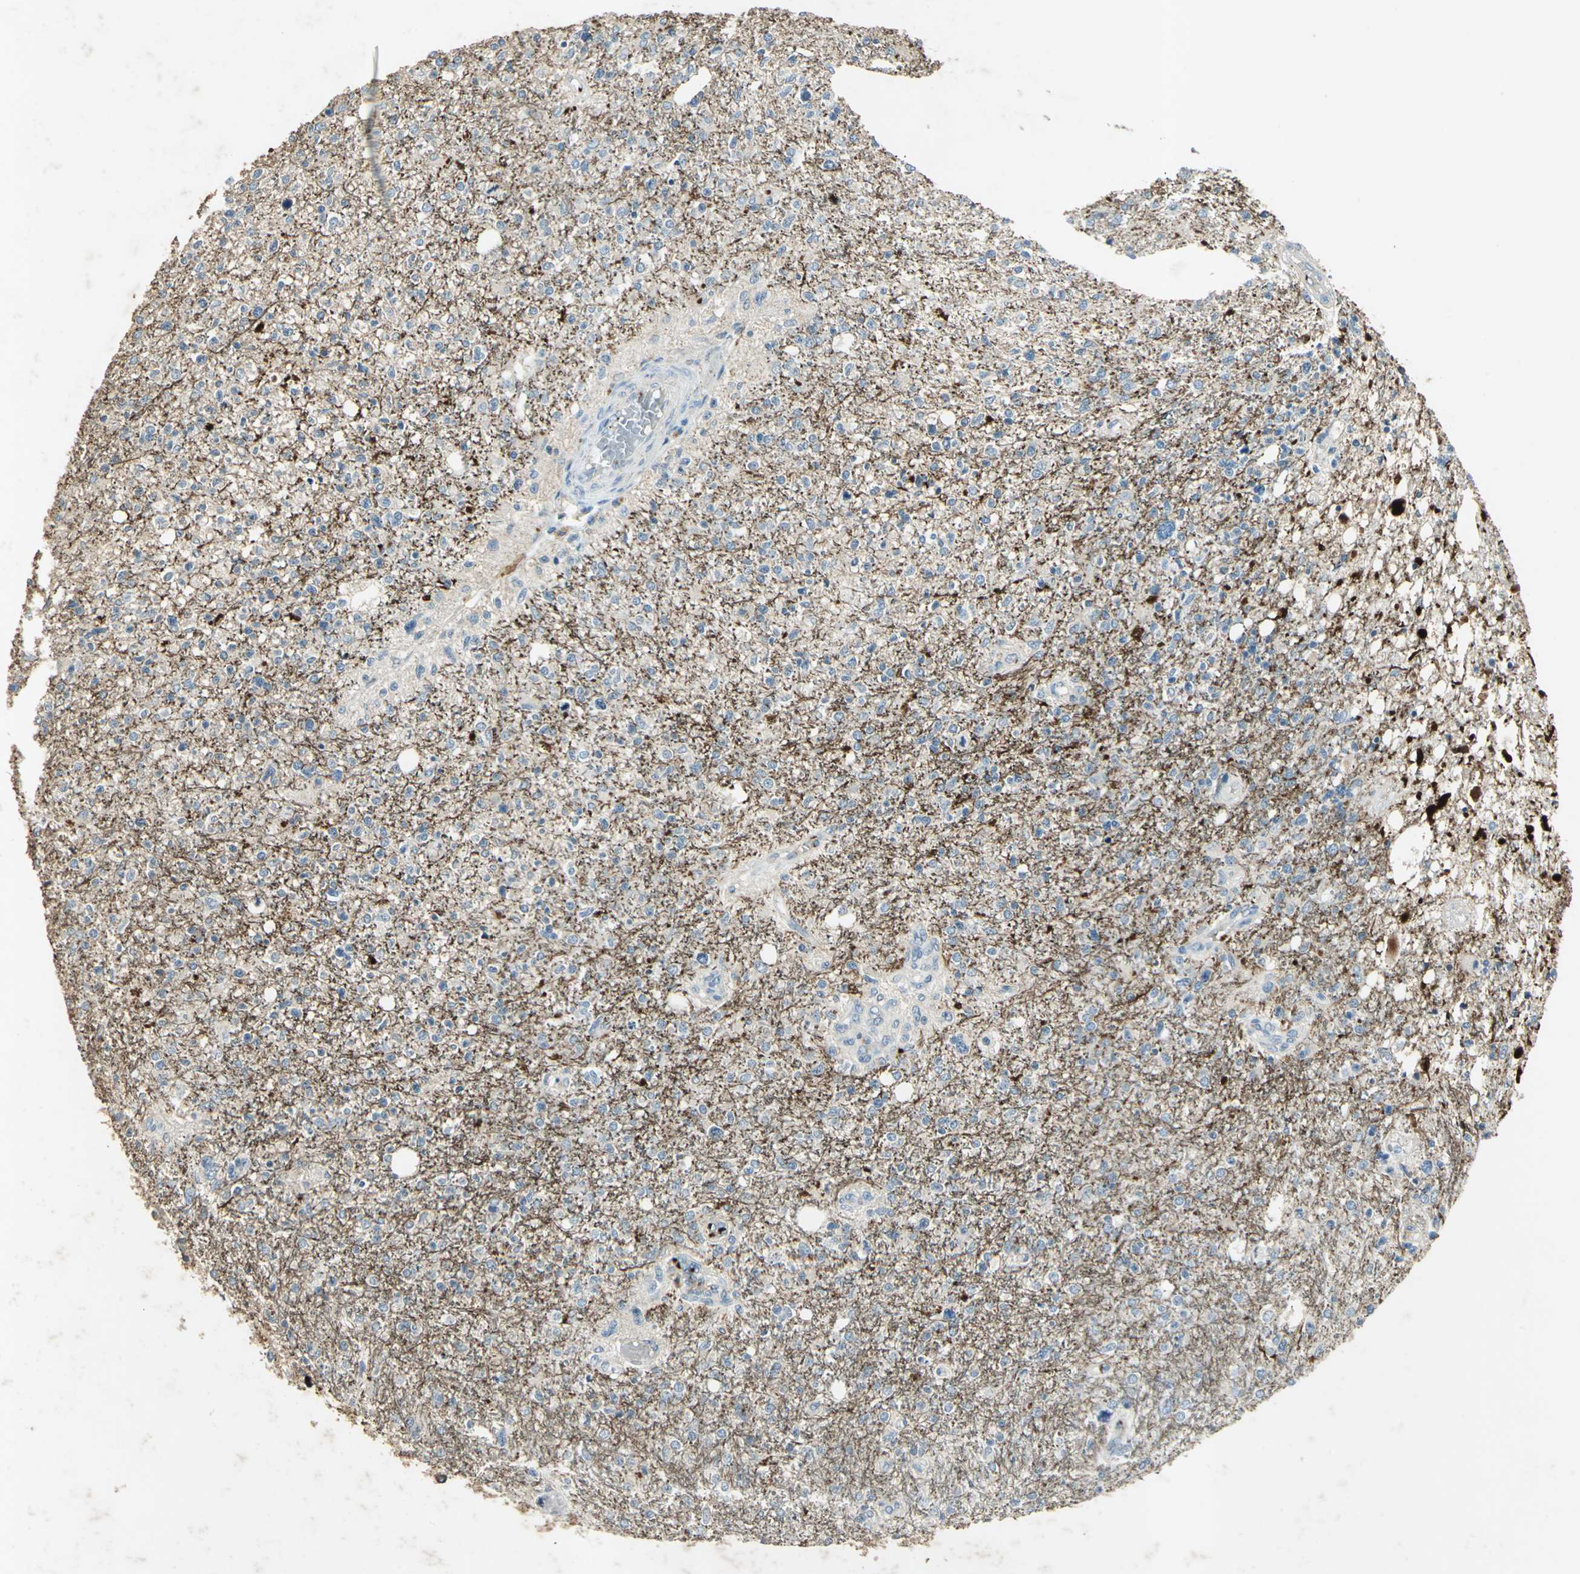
{"staining": {"intensity": "negative", "quantity": "none", "location": "none"}, "tissue": "glioma", "cell_type": "Tumor cells", "image_type": "cancer", "snomed": [{"axis": "morphology", "description": "Glioma, malignant, High grade"}, {"axis": "topography", "description": "Cerebral cortex"}], "caption": "This is an immunohistochemistry (IHC) micrograph of glioma. There is no expression in tumor cells.", "gene": "CAMK2B", "patient": {"sex": "male", "age": 76}}